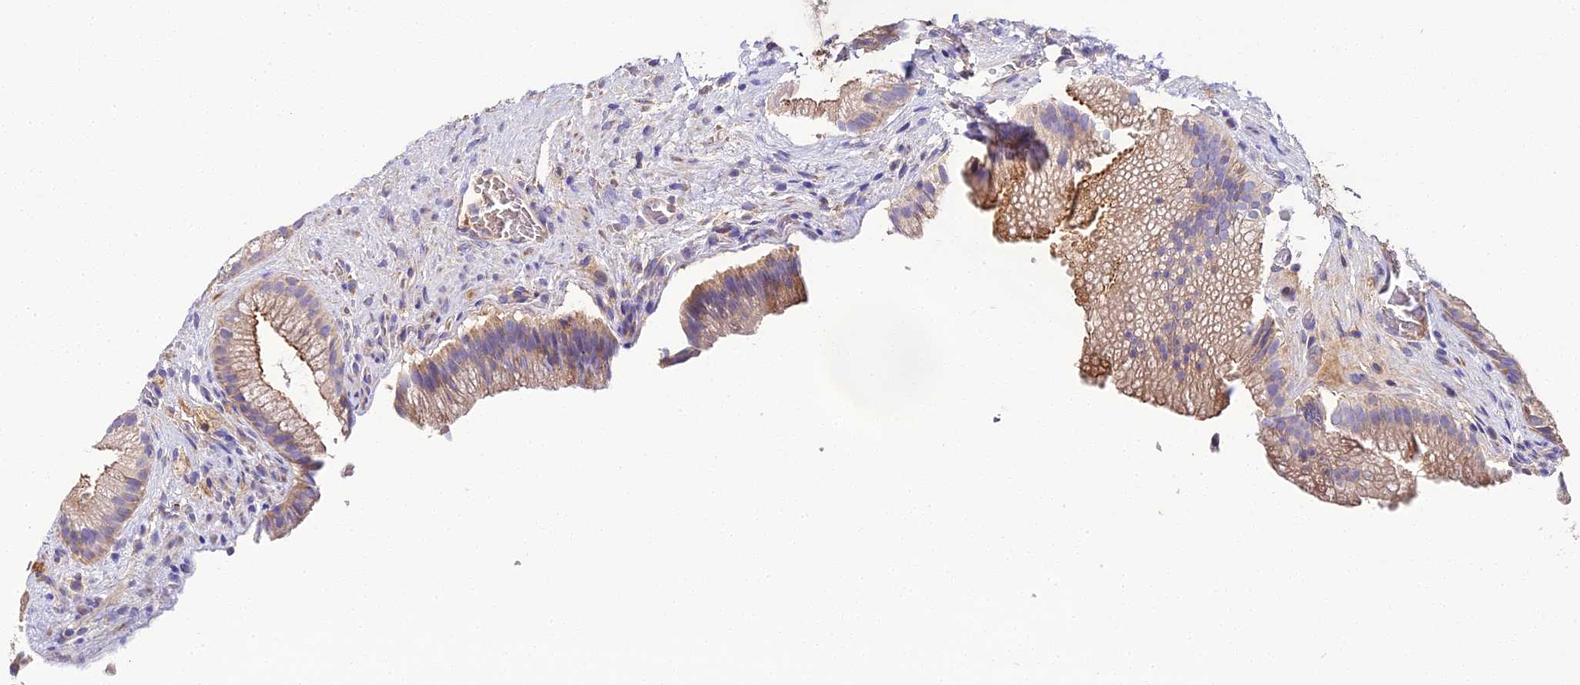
{"staining": {"intensity": "moderate", "quantity": ">75%", "location": "cytoplasmic/membranous"}, "tissue": "gallbladder", "cell_type": "Glandular cells", "image_type": "normal", "snomed": [{"axis": "morphology", "description": "Normal tissue, NOS"}, {"axis": "morphology", "description": "Inflammation, NOS"}, {"axis": "topography", "description": "Gallbladder"}], "caption": "Immunohistochemistry (IHC) histopathology image of unremarkable human gallbladder stained for a protein (brown), which reveals medium levels of moderate cytoplasmic/membranous expression in approximately >75% of glandular cells.", "gene": "SCX", "patient": {"sex": "male", "age": 51}}